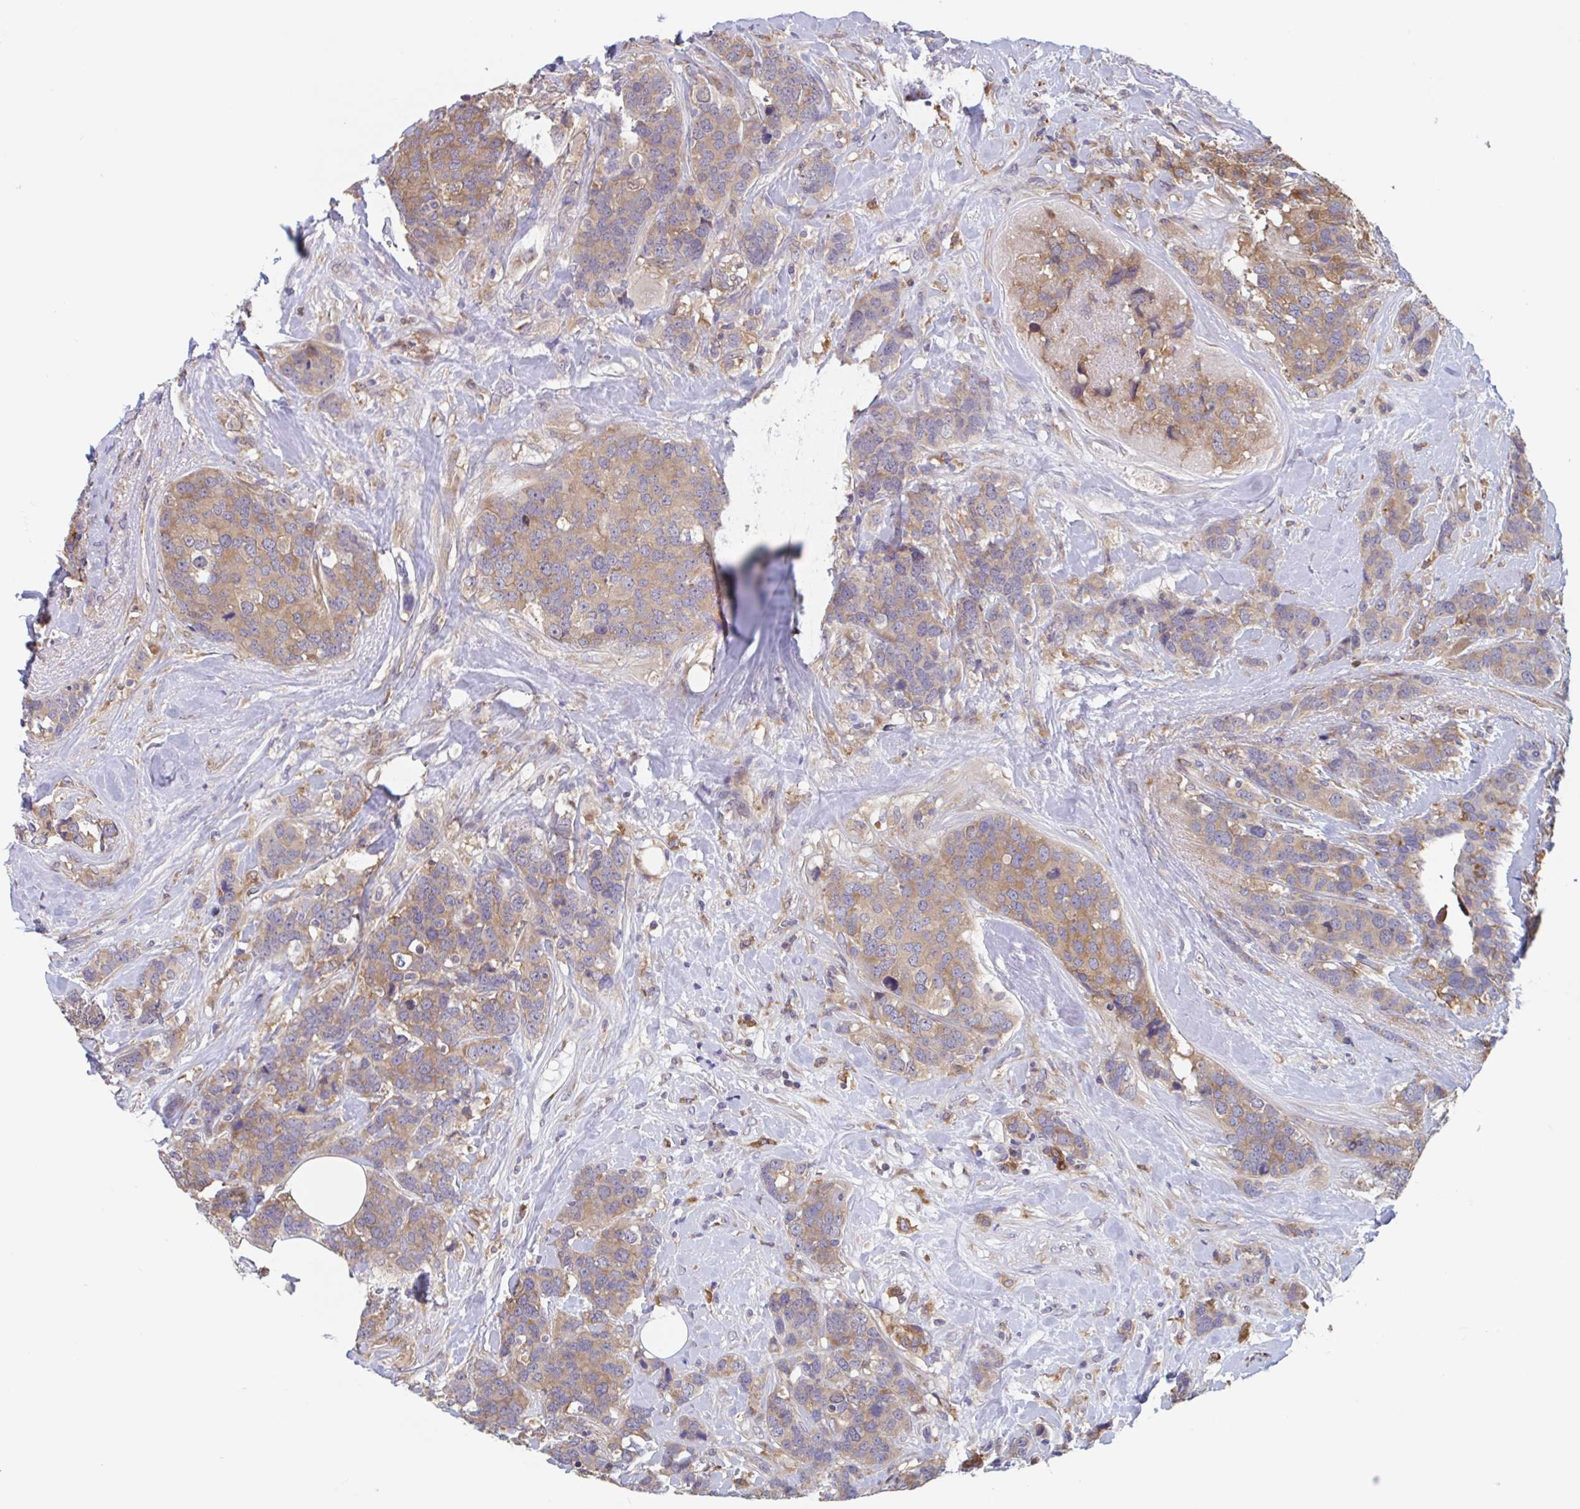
{"staining": {"intensity": "moderate", "quantity": ">75%", "location": "cytoplasmic/membranous"}, "tissue": "breast cancer", "cell_type": "Tumor cells", "image_type": "cancer", "snomed": [{"axis": "morphology", "description": "Lobular carcinoma"}, {"axis": "topography", "description": "Breast"}], "caption": "A high-resolution image shows immunohistochemistry staining of lobular carcinoma (breast), which demonstrates moderate cytoplasmic/membranous expression in approximately >75% of tumor cells. The protein is shown in brown color, while the nuclei are stained blue.", "gene": "SNX8", "patient": {"sex": "female", "age": 59}}